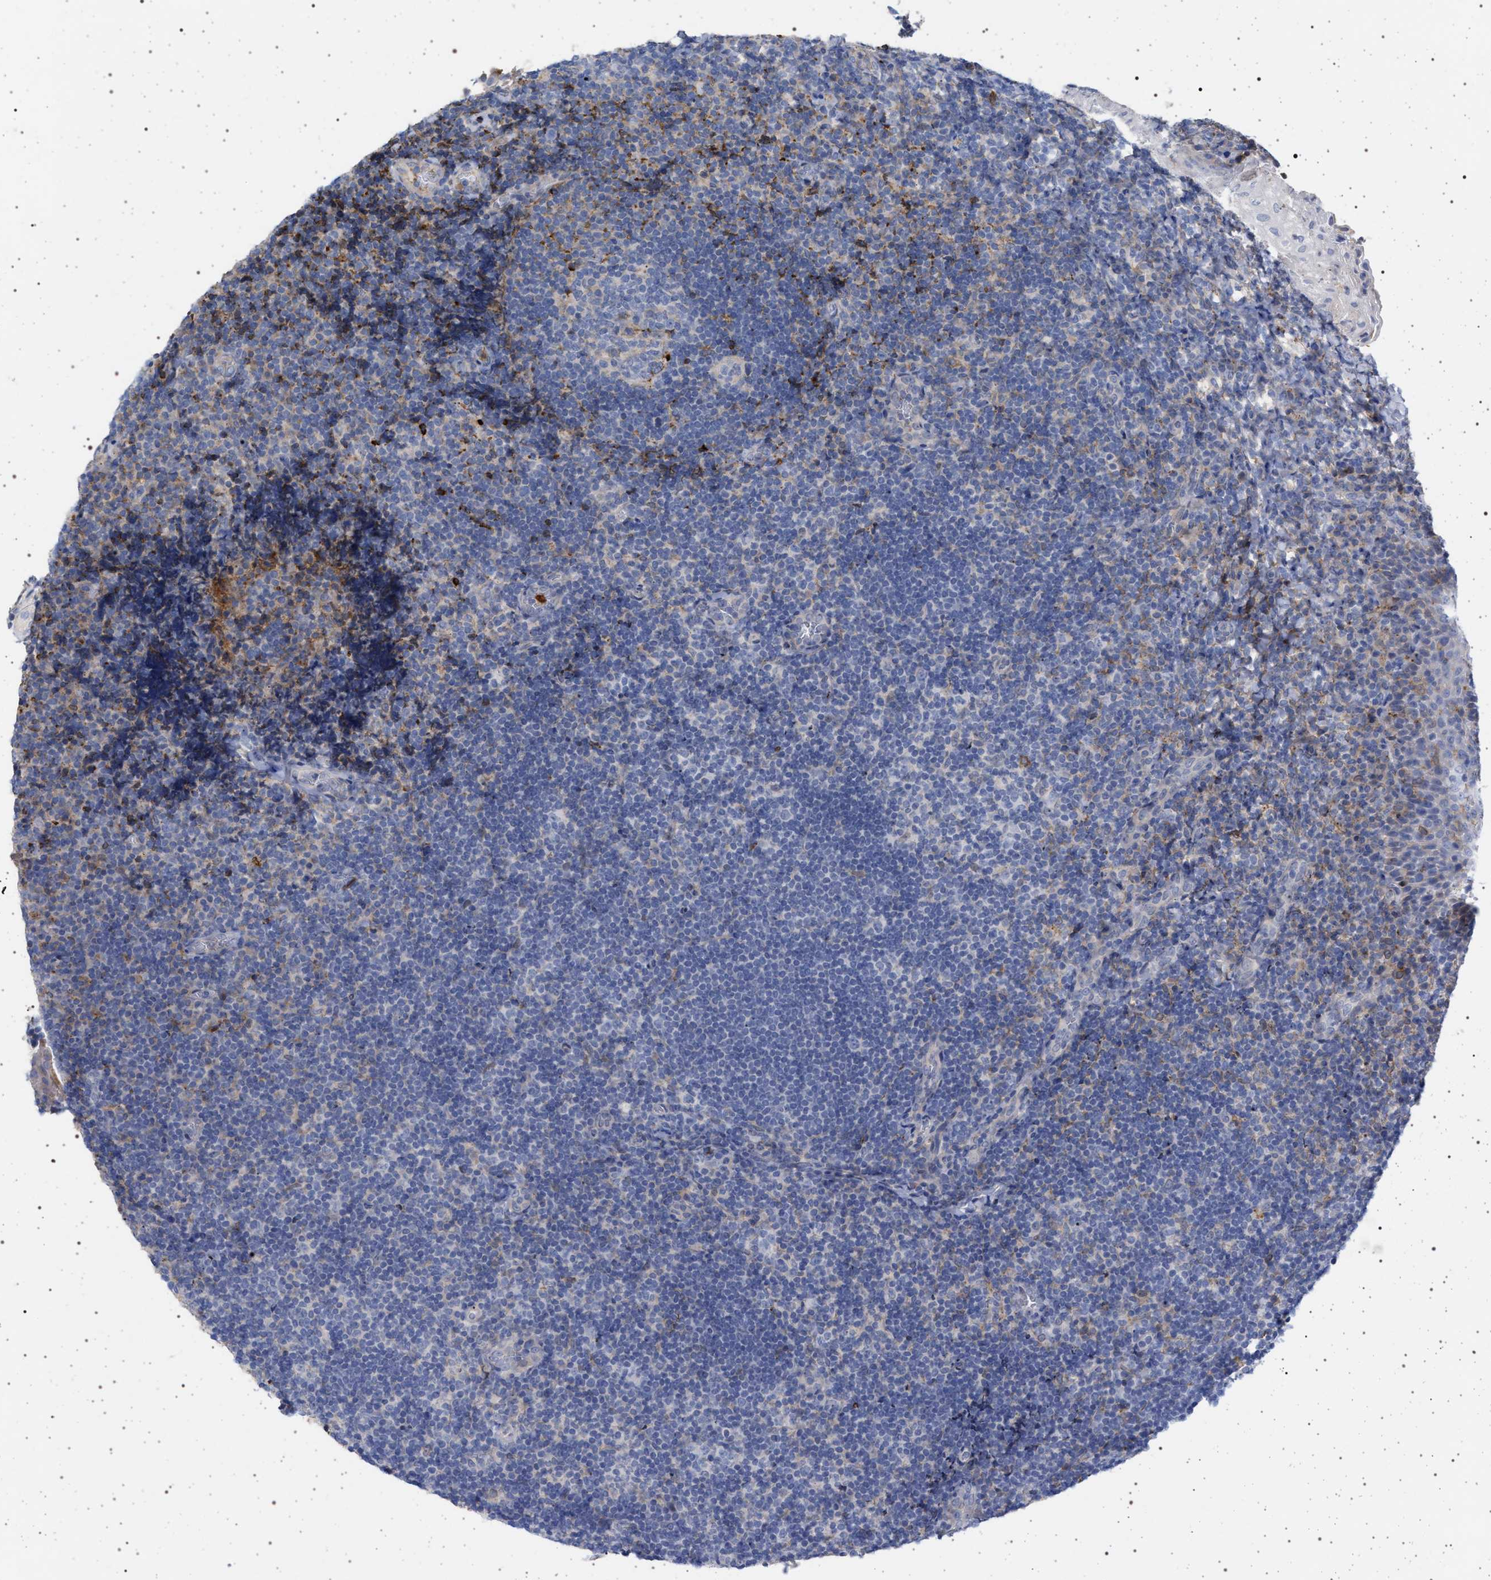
{"staining": {"intensity": "negative", "quantity": "none", "location": "none"}, "tissue": "tonsil", "cell_type": "Germinal center cells", "image_type": "normal", "snomed": [{"axis": "morphology", "description": "Normal tissue, NOS"}, {"axis": "topography", "description": "Tonsil"}], "caption": "A high-resolution photomicrograph shows immunohistochemistry (IHC) staining of benign tonsil, which displays no significant staining in germinal center cells.", "gene": "PLG", "patient": {"sex": "male", "age": 37}}